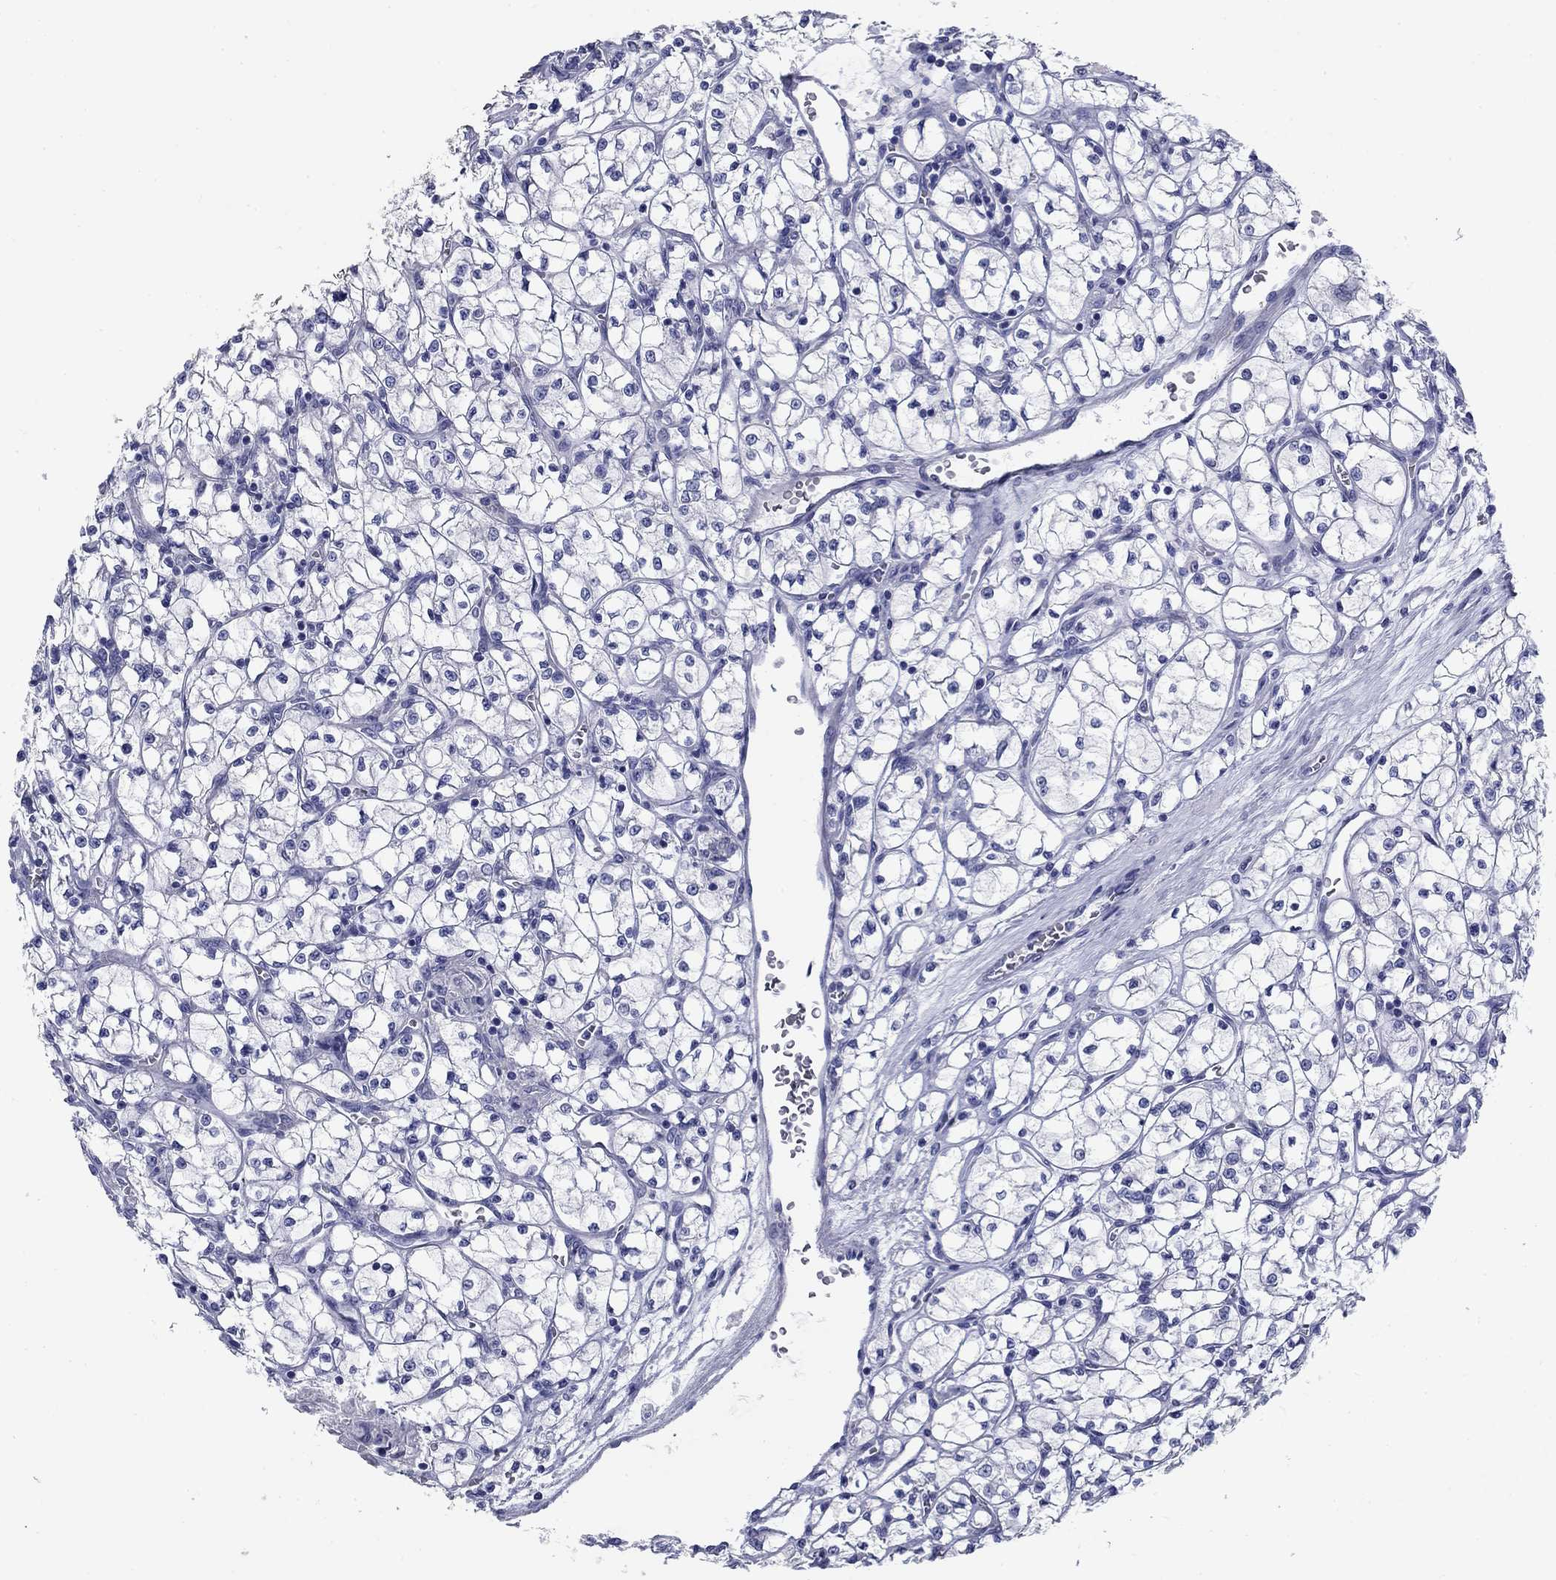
{"staining": {"intensity": "negative", "quantity": "none", "location": "none"}, "tissue": "renal cancer", "cell_type": "Tumor cells", "image_type": "cancer", "snomed": [{"axis": "morphology", "description": "Adenocarcinoma, NOS"}, {"axis": "topography", "description": "Kidney"}], "caption": "Tumor cells are negative for brown protein staining in renal cancer (adenocarcinoma).", "gene": "PRKCG", "patient": {"sex": "female", "age": 64}}